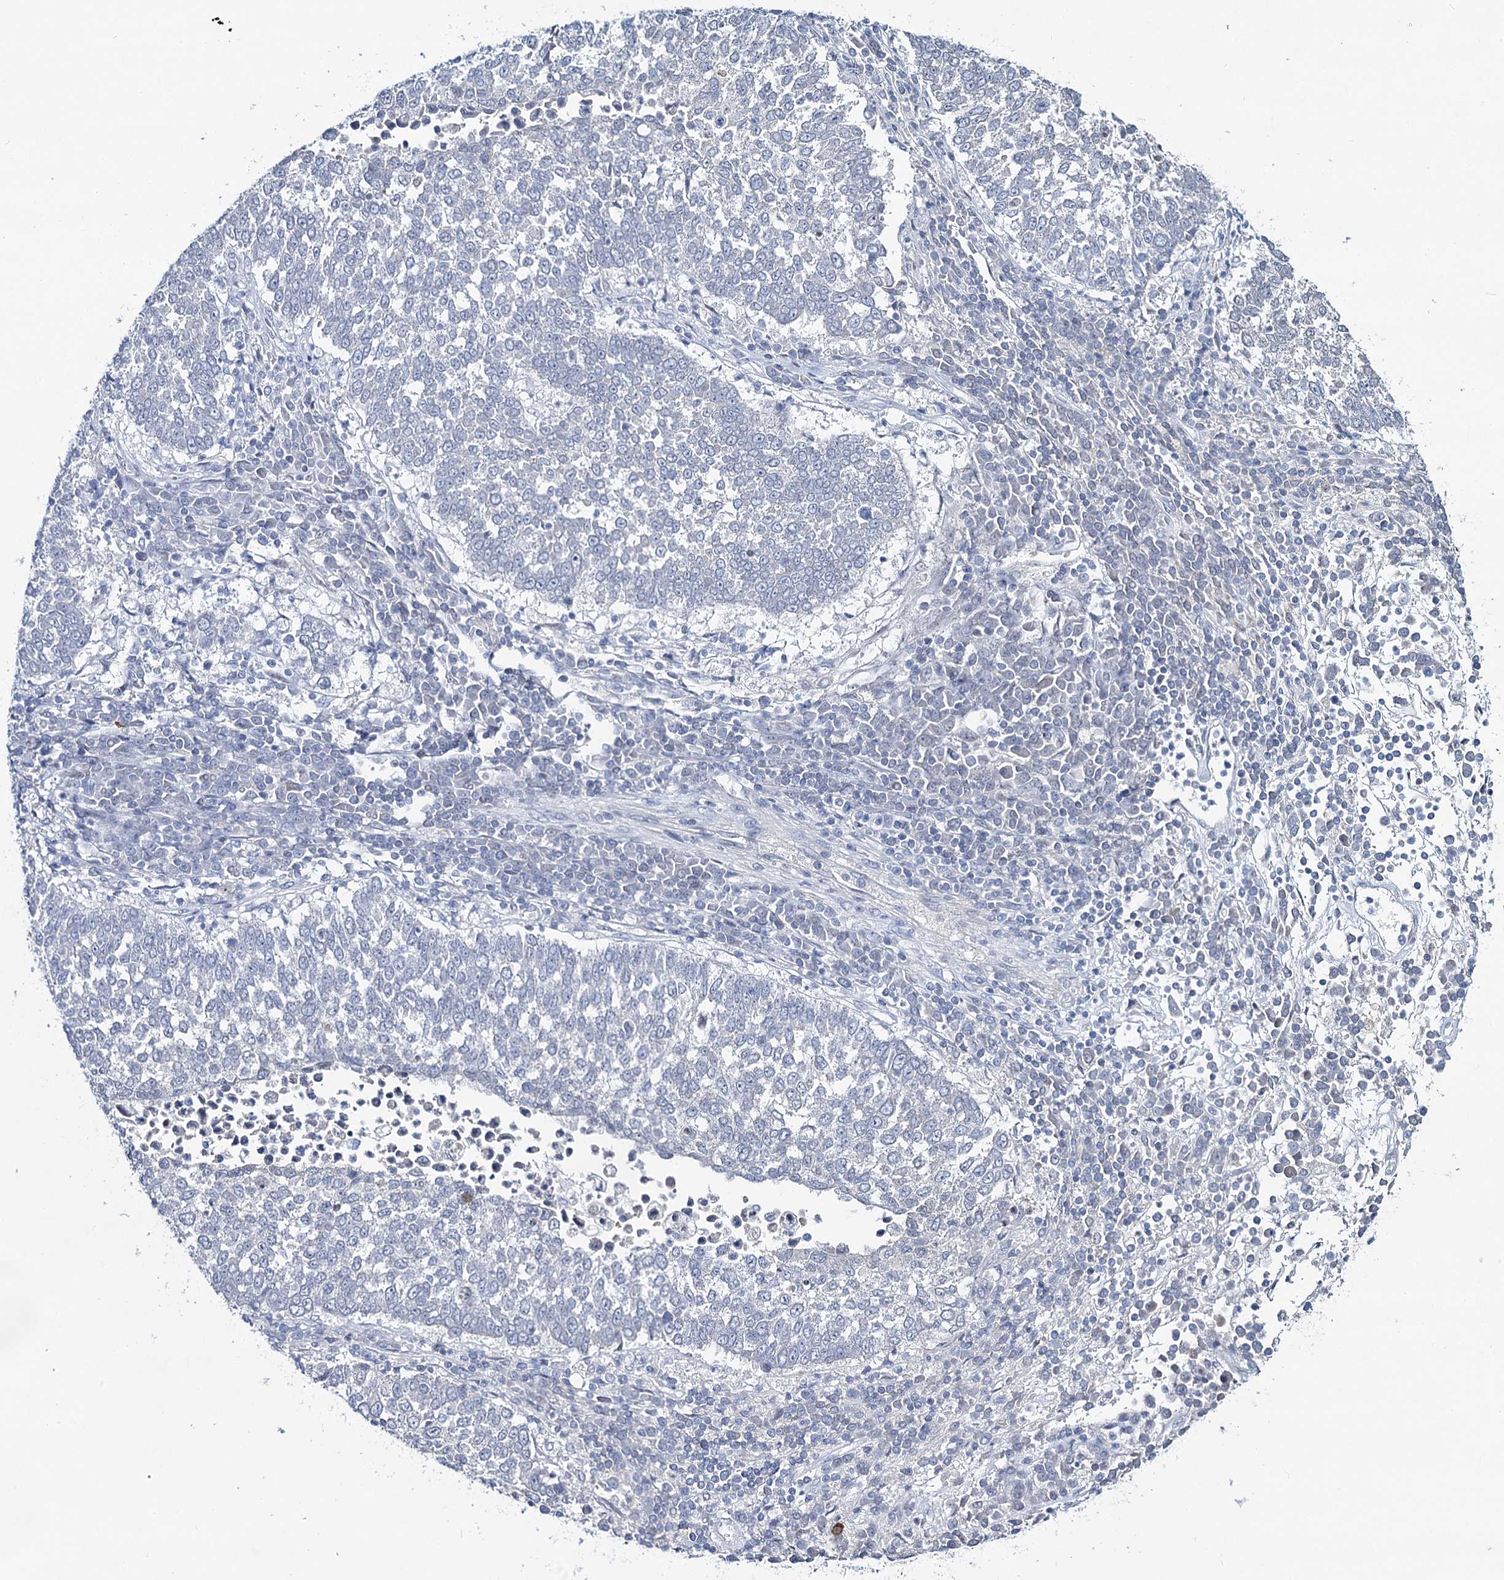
{"staining": {"intensity": "negative", "quantity": "none", "location": "none"}, "tissue": "lung cancer", "cell_type": "Tumor cells", "image_type": "cancer", "snomed": [{"axis": "morphology", "description": "Squamous cell carcinoma, NOS"}, {"axis": "topography", "description": "Lung"}], "caption": "A histopathology image of lung cancer stained for a protein displays no brown staining in tumor cells.", "gene": "TOX3", "patient": {"sex": "male", "age": 73}}